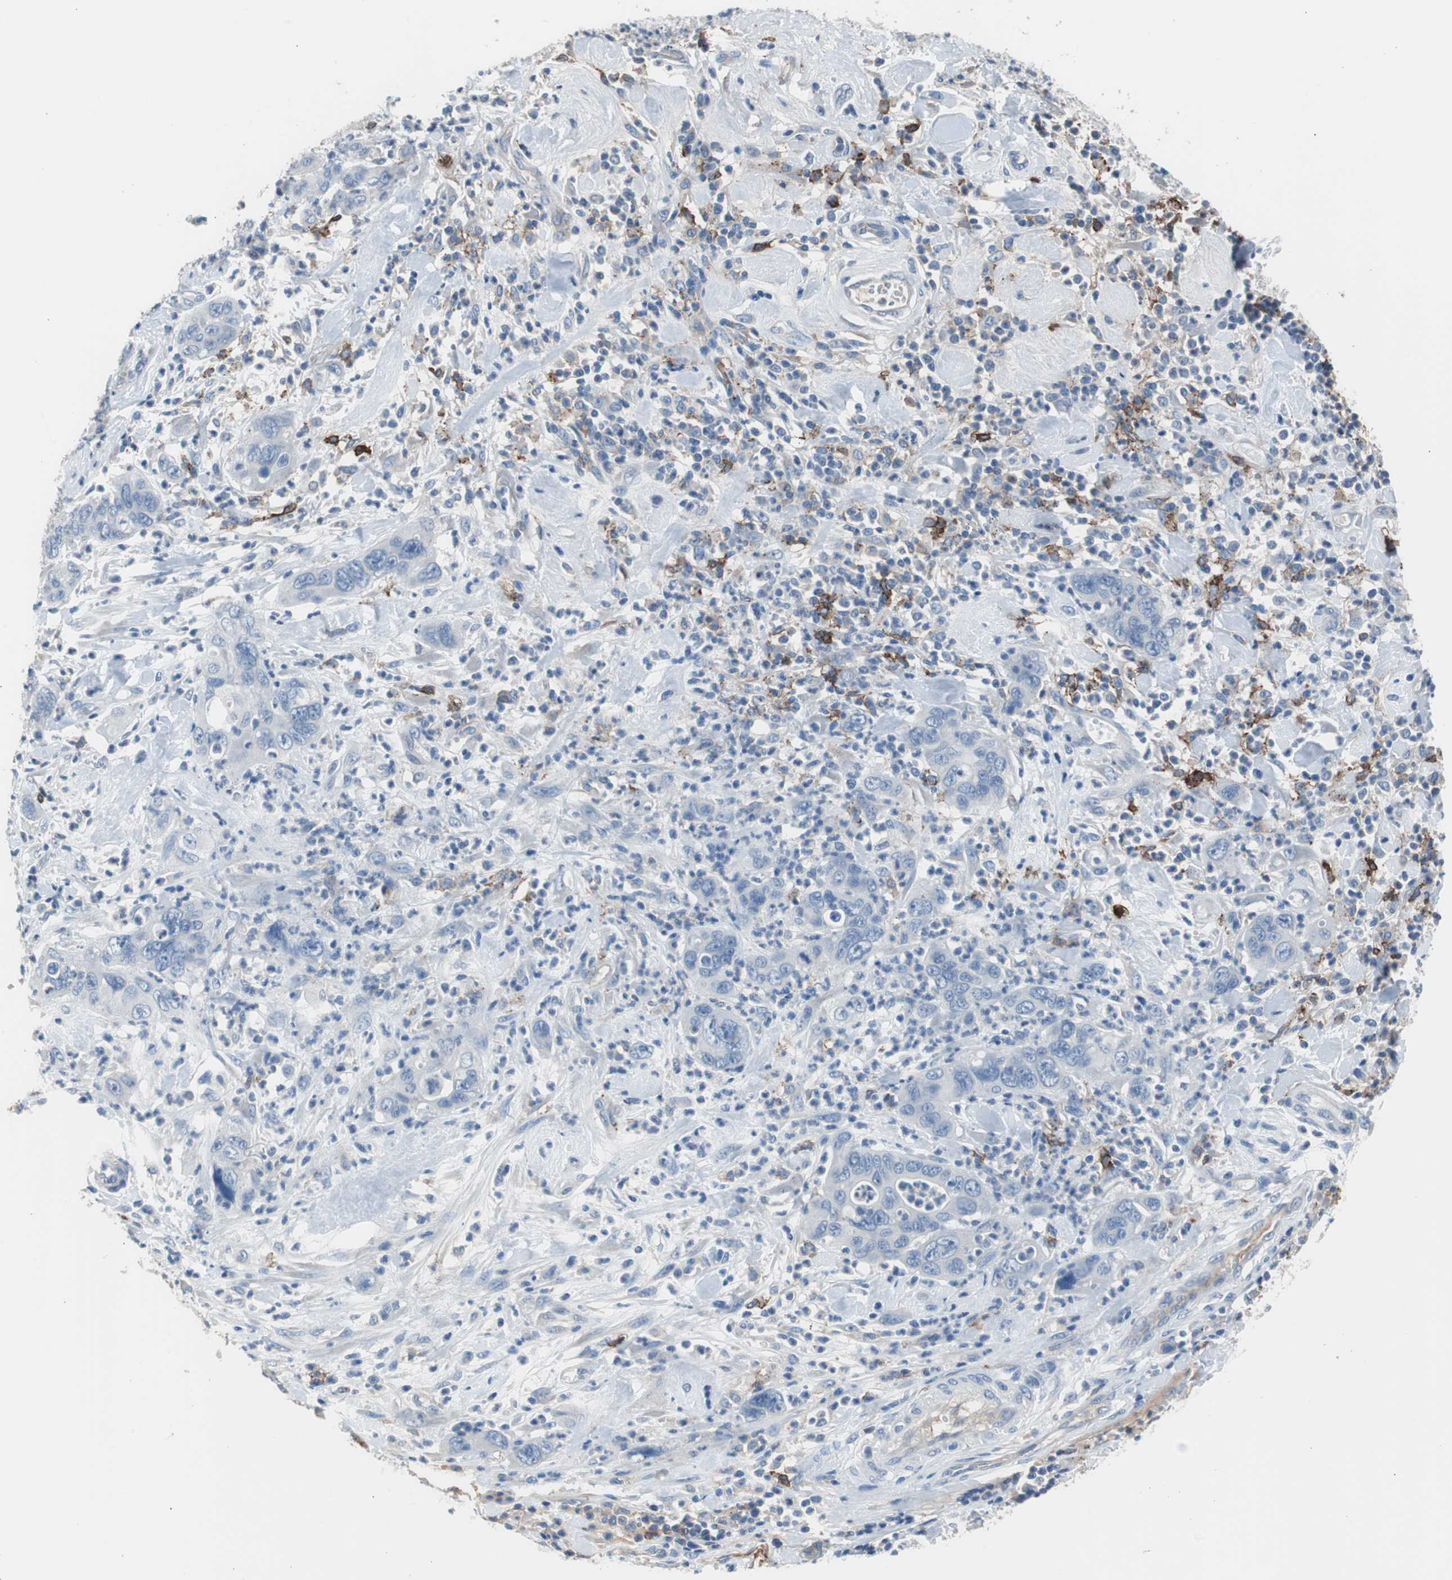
{"staining": {"intensity": "negative", "quantity": "none", "location": "none"}, "tissue": "pancreatic cancer", "cell_type": "Tumor cells", "image_type": "cancer", "snomed": [{"axis": "morphology", "description": "Adenocarcinoma, NOS"}, {"axis": "topography", "description": "Pancreas"}], "caption": "Tumor cells show no significant expression in pancreatic adenocarcinoma.", "gene": "FCGR2B", "patient": {"sex": "female", "age": 71}}